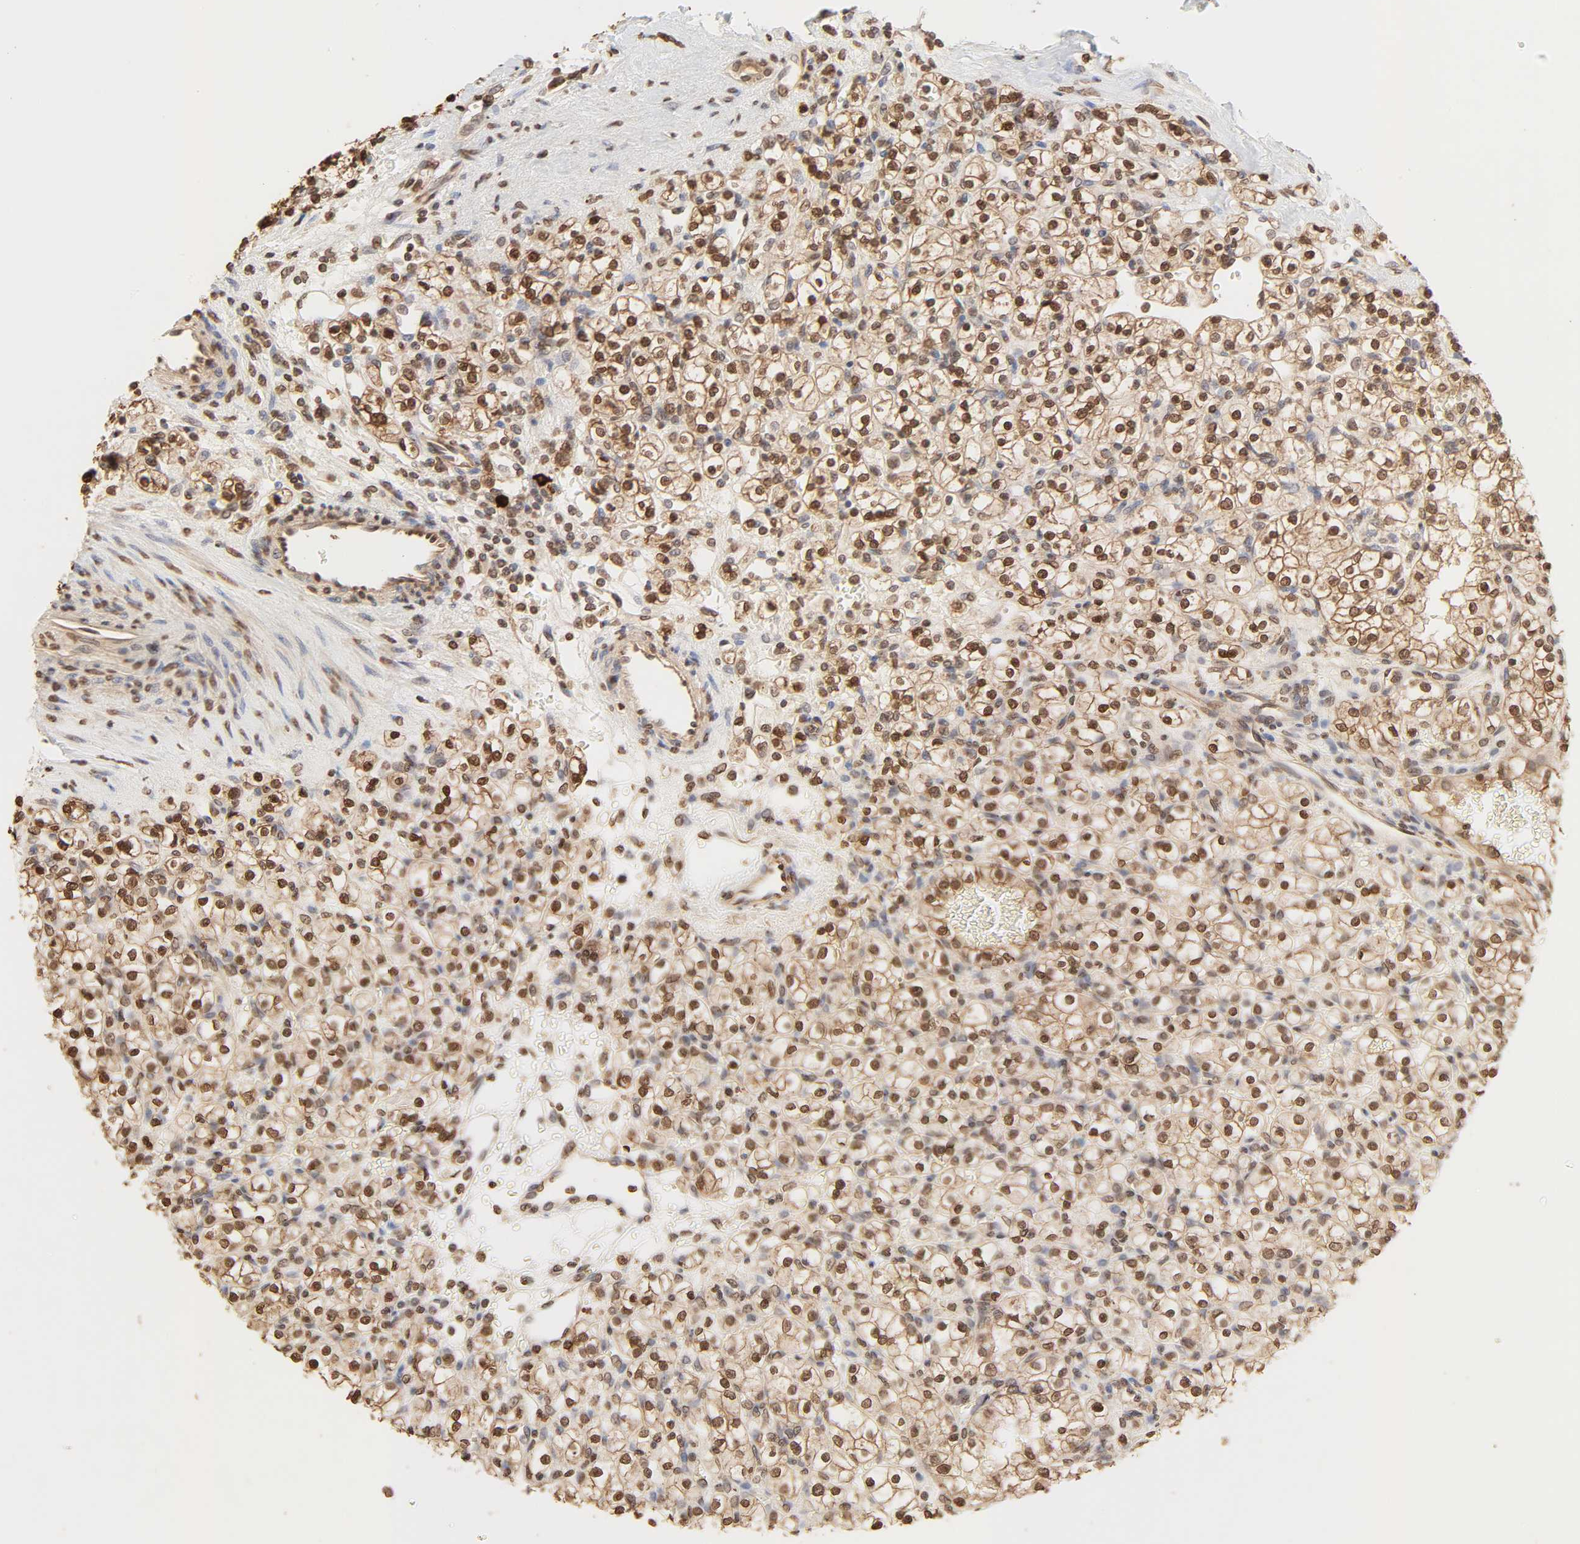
{"staining": {"intensity": "strong", "quantity": ">75%", "location": "cytoplasmic/membranous,nuclear"}, "tissue": "renal cancer", "cell_type": "Tumor cells", "image_type": "cancer", "snomed": [{"axis": "morphology", "description": "Normal tissue, NOS"}, {"axis": "morphology", "description": "Adenocarcinoma, NOS"}, {"axis": "topography", "description": "Kidney"}], "caption": "Renal cancer (adenocarcinoma) tissue exhibits strong cytoplasmic/membranous and nuclear expression in approximately >75% of tumor cells", "gene": "TBL1X", "patient": {"sex": "female", "age": 55}}